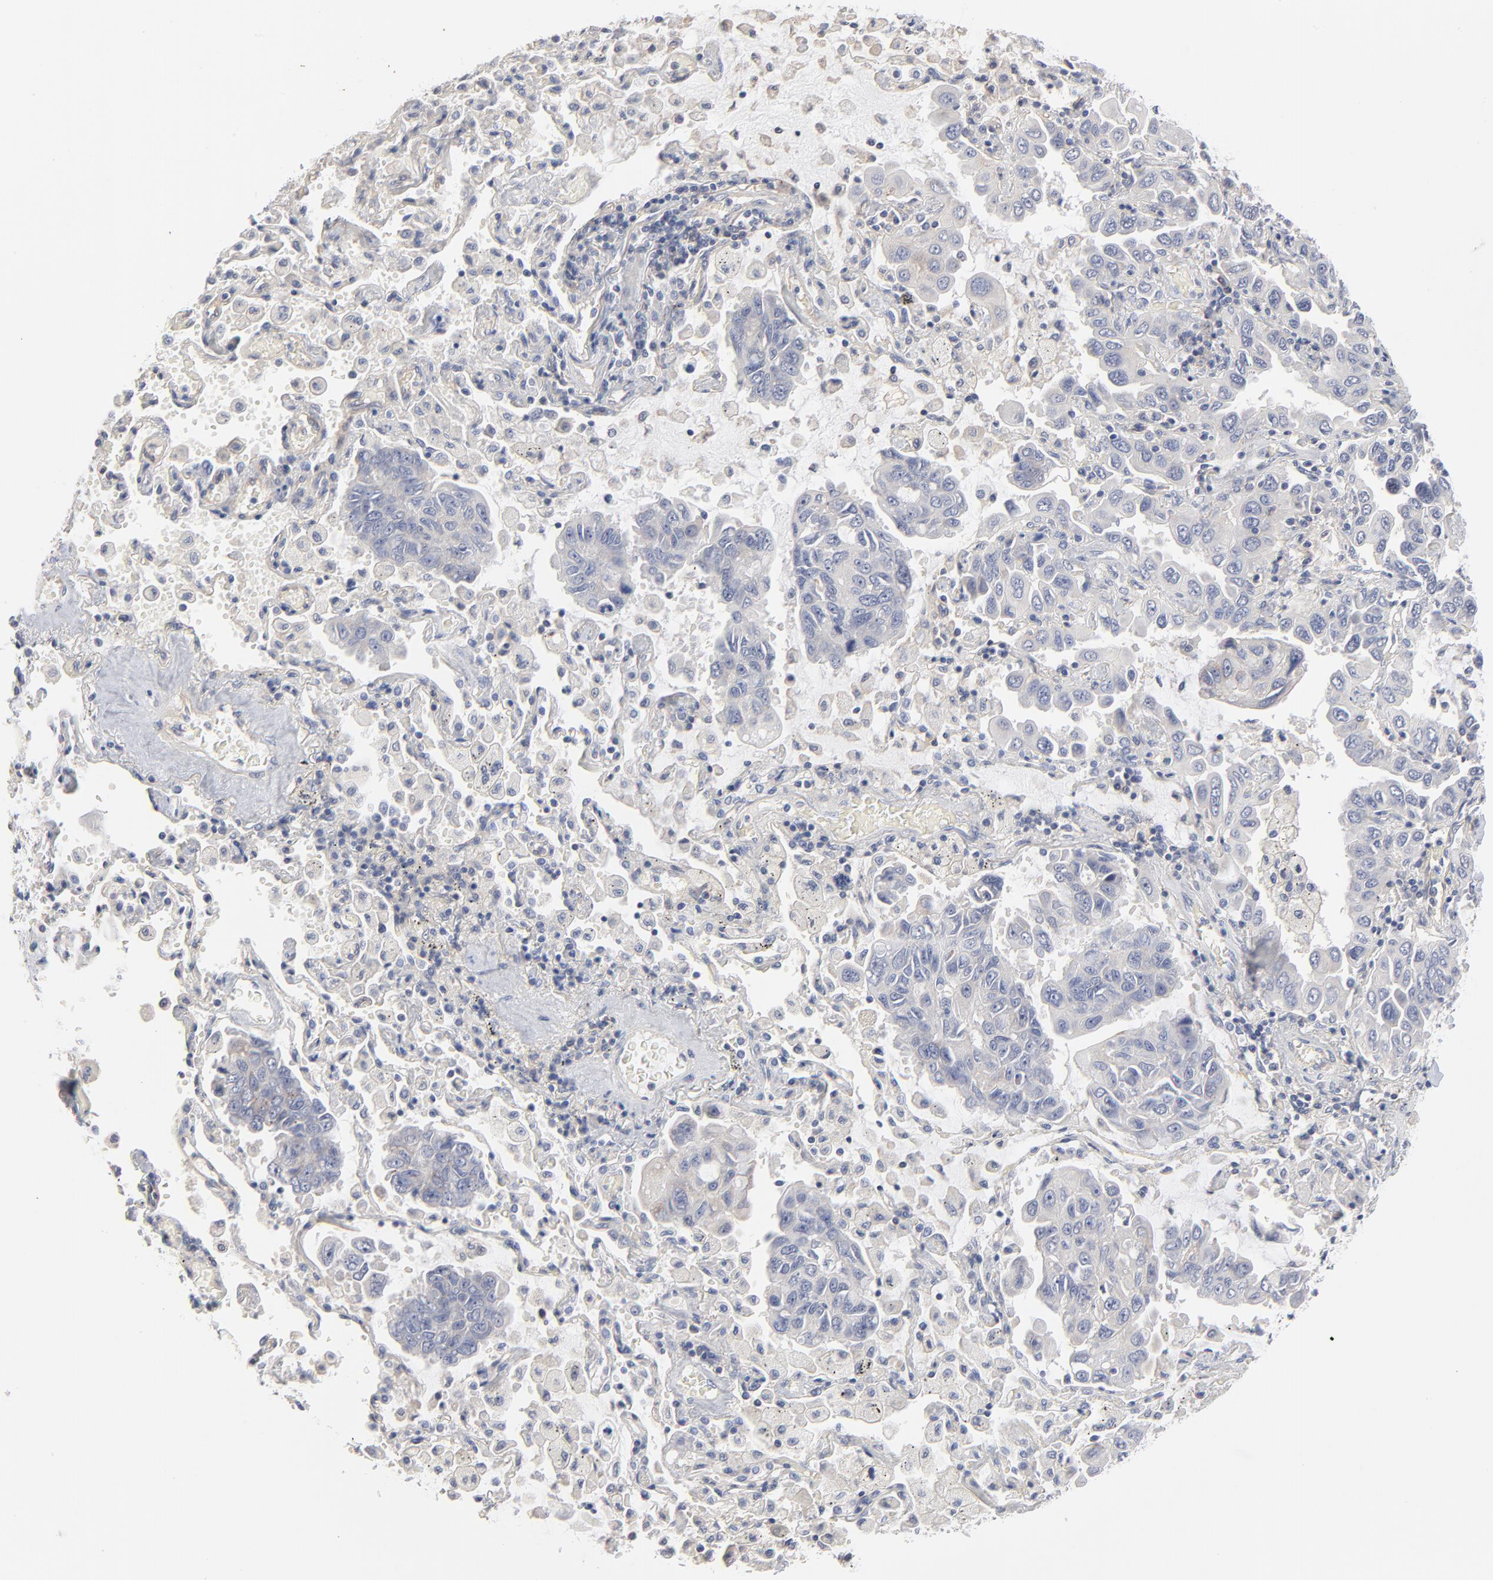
{"staining": {"intensity": "negative", "quantity": "none", "location": "none"}, "tissue": "lung cancer", "cell_type": "Tumor cells", "image_type": "cancer", "snomed": [{"axis": "morphology", "description": "Adenocarcinoma, NOS"}, {"axis": "topography", "description": "Lung"}], "caption": "This is a micrograph of immunohistochemistry (IHC) staining of adenocarcinoma (lung), which shows no positivity in tumor cells.", "gene": "SLC16A1", "patient": {"sex": "male", "age": 64}}